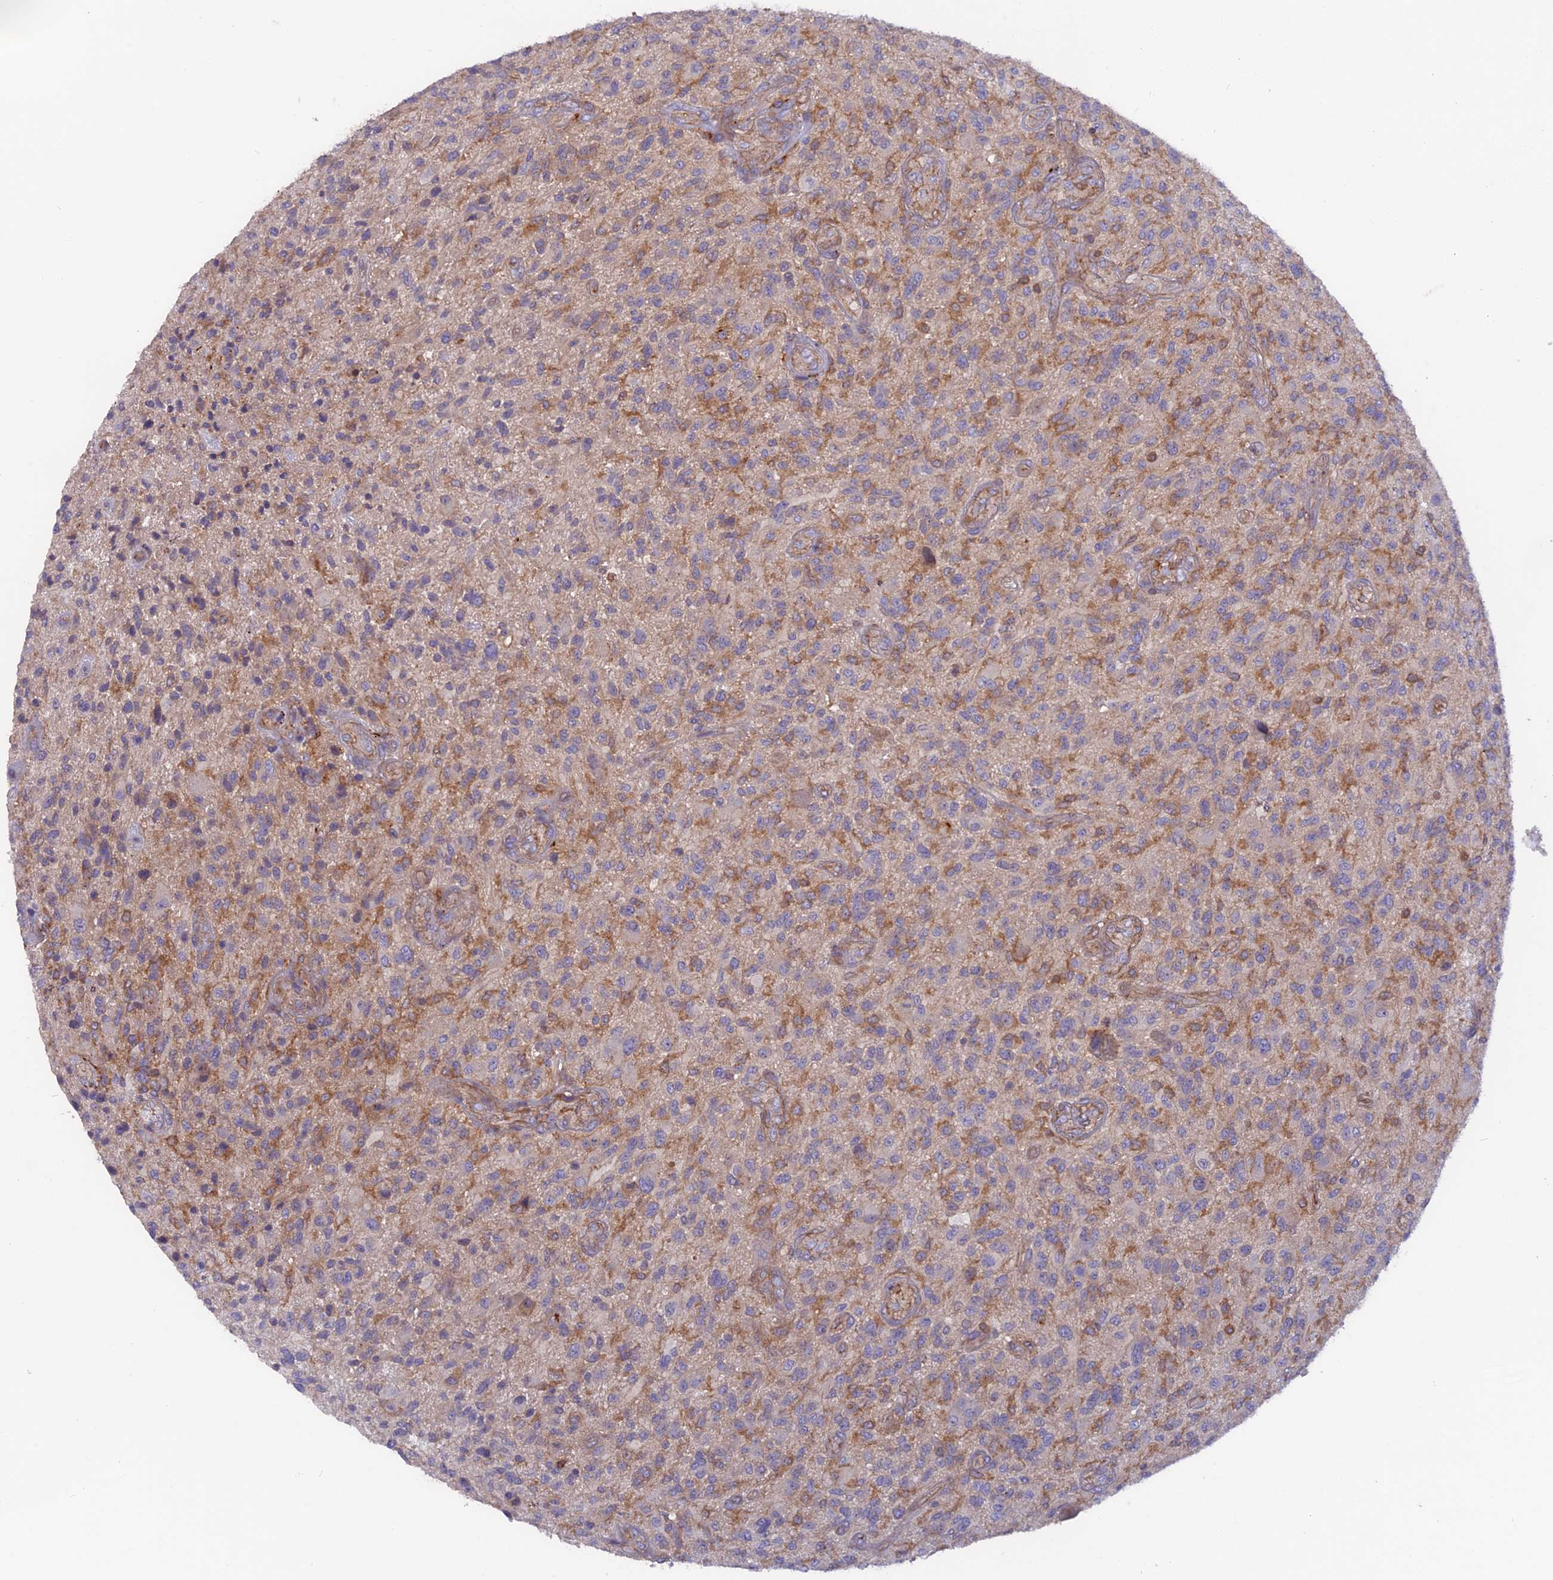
{"staining": {"intensity": "moderate", "quantity": "<25%", "location": "cytoplasmic/membranous"}, "tissue": "glioma", "cell_type": "Tumor cells", "image_type": "cancer", "snomed": [{"axis": "morphology", "description": "Glioma, malignant, High grade"}, {"axis": "topography", "description": "Brain"}], "caption": "This is a micrograph of immunohistochemistry (IHC) staining of glioma, which shows moderate staining in the cytoplasmic/membranous of tumor cells.", "gene": "CPNE7", "patient": {"sex": "male", "age": 47}}